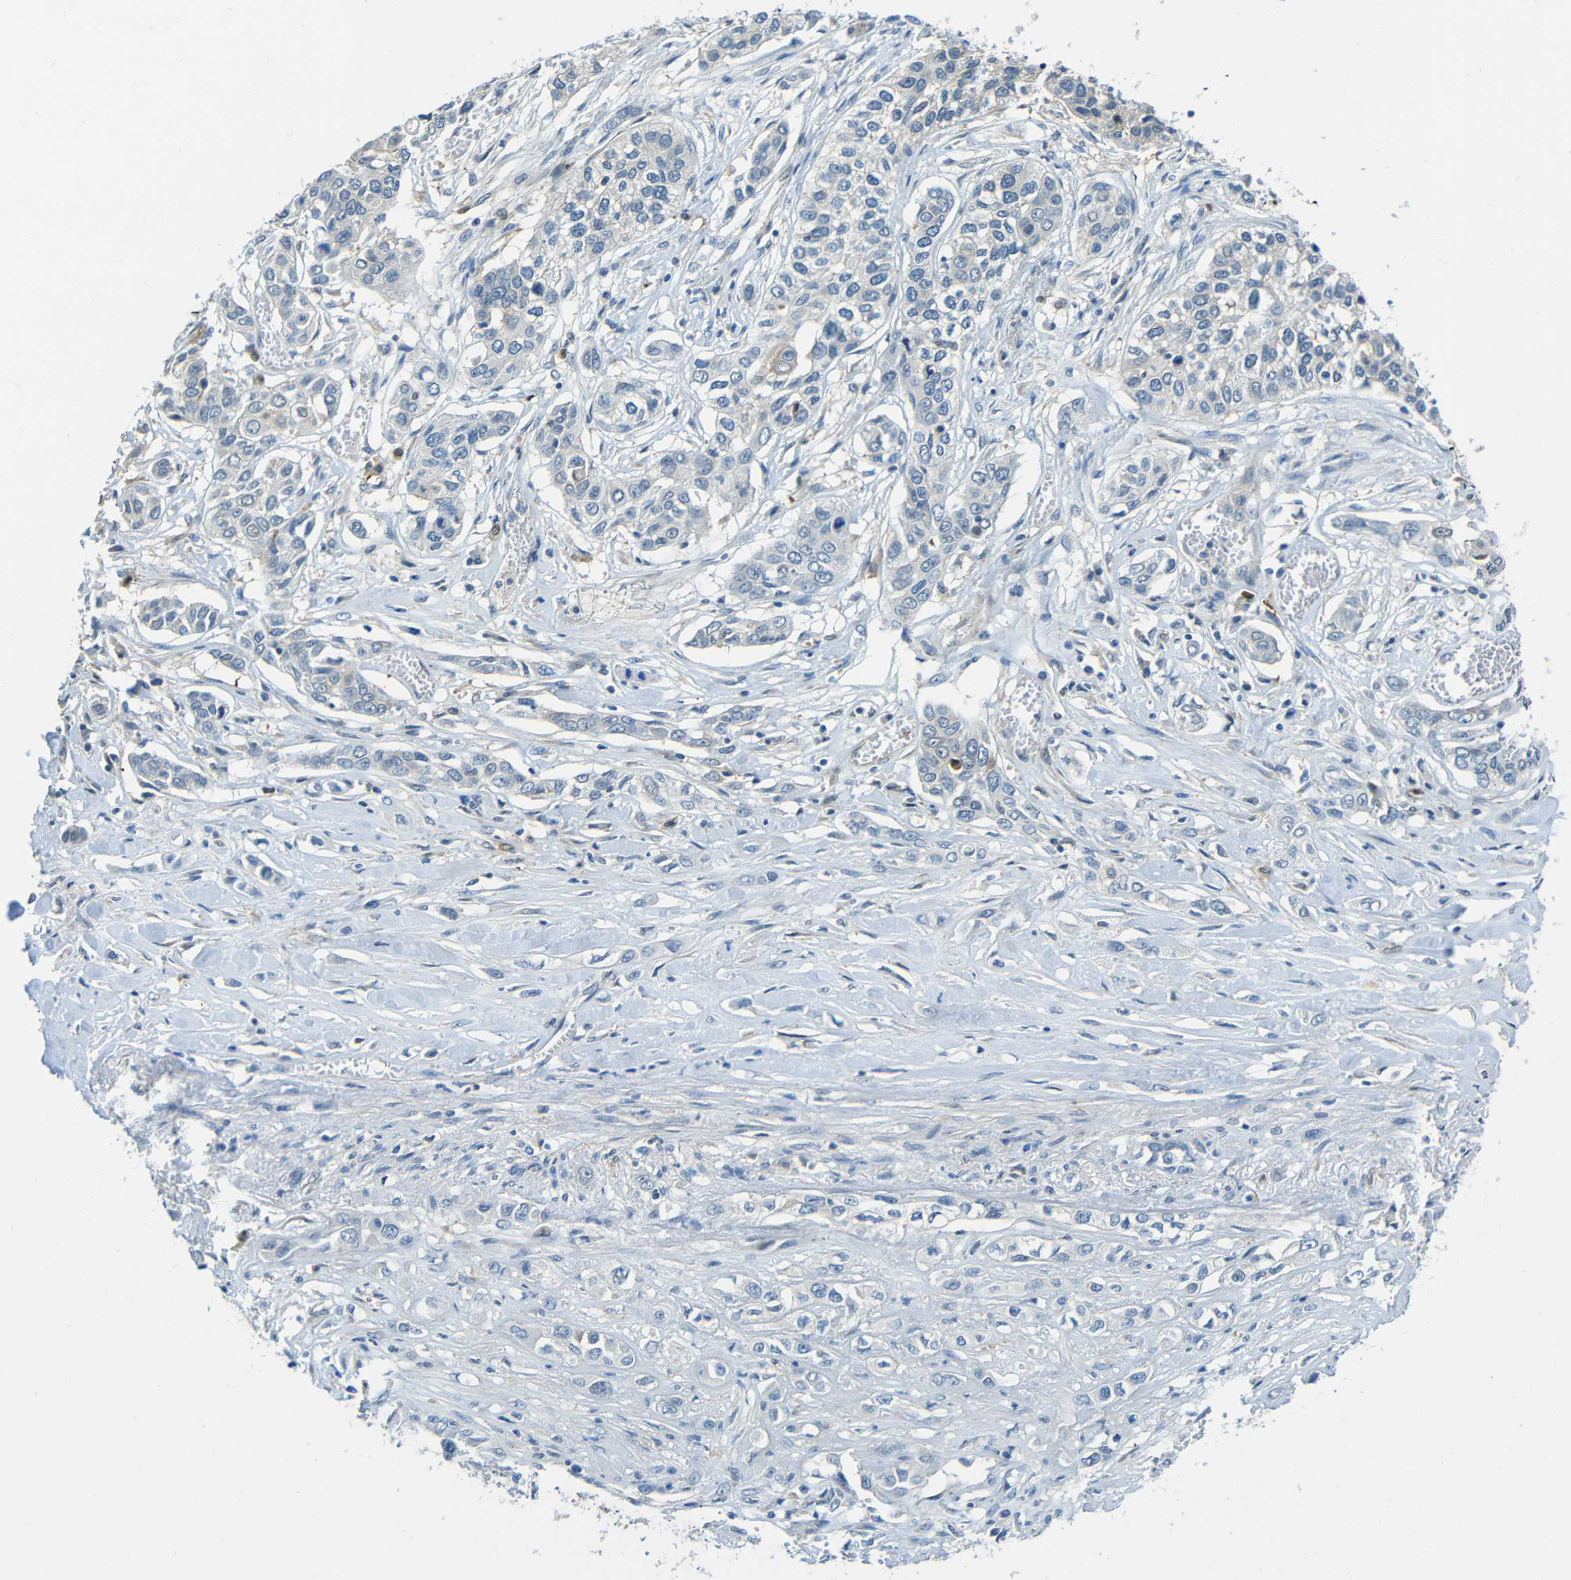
{"staining": {"intensity": "negative", "quantity": "none", "location": "none"}, "tissue": "lung cancer", "cell_type": "Tumor cells", "image_type": "cancer", "snomed": [{"axis": "morphology", "description": "Squamous cell carcinoma, NOS"}, {"axis": "topography", "description": "Lung"}], "caption": "Immunohistochemical staining of human squamous cell carcinoma (lung) exhibits no significant expression in tumor cells. (Brightfield microscopy of DAB (3,3'-diaminobenzidine) immunohistochemistry at high magnification).", "gene": "CYP26B1", "patient": {"sex": "male", "age": 71}}